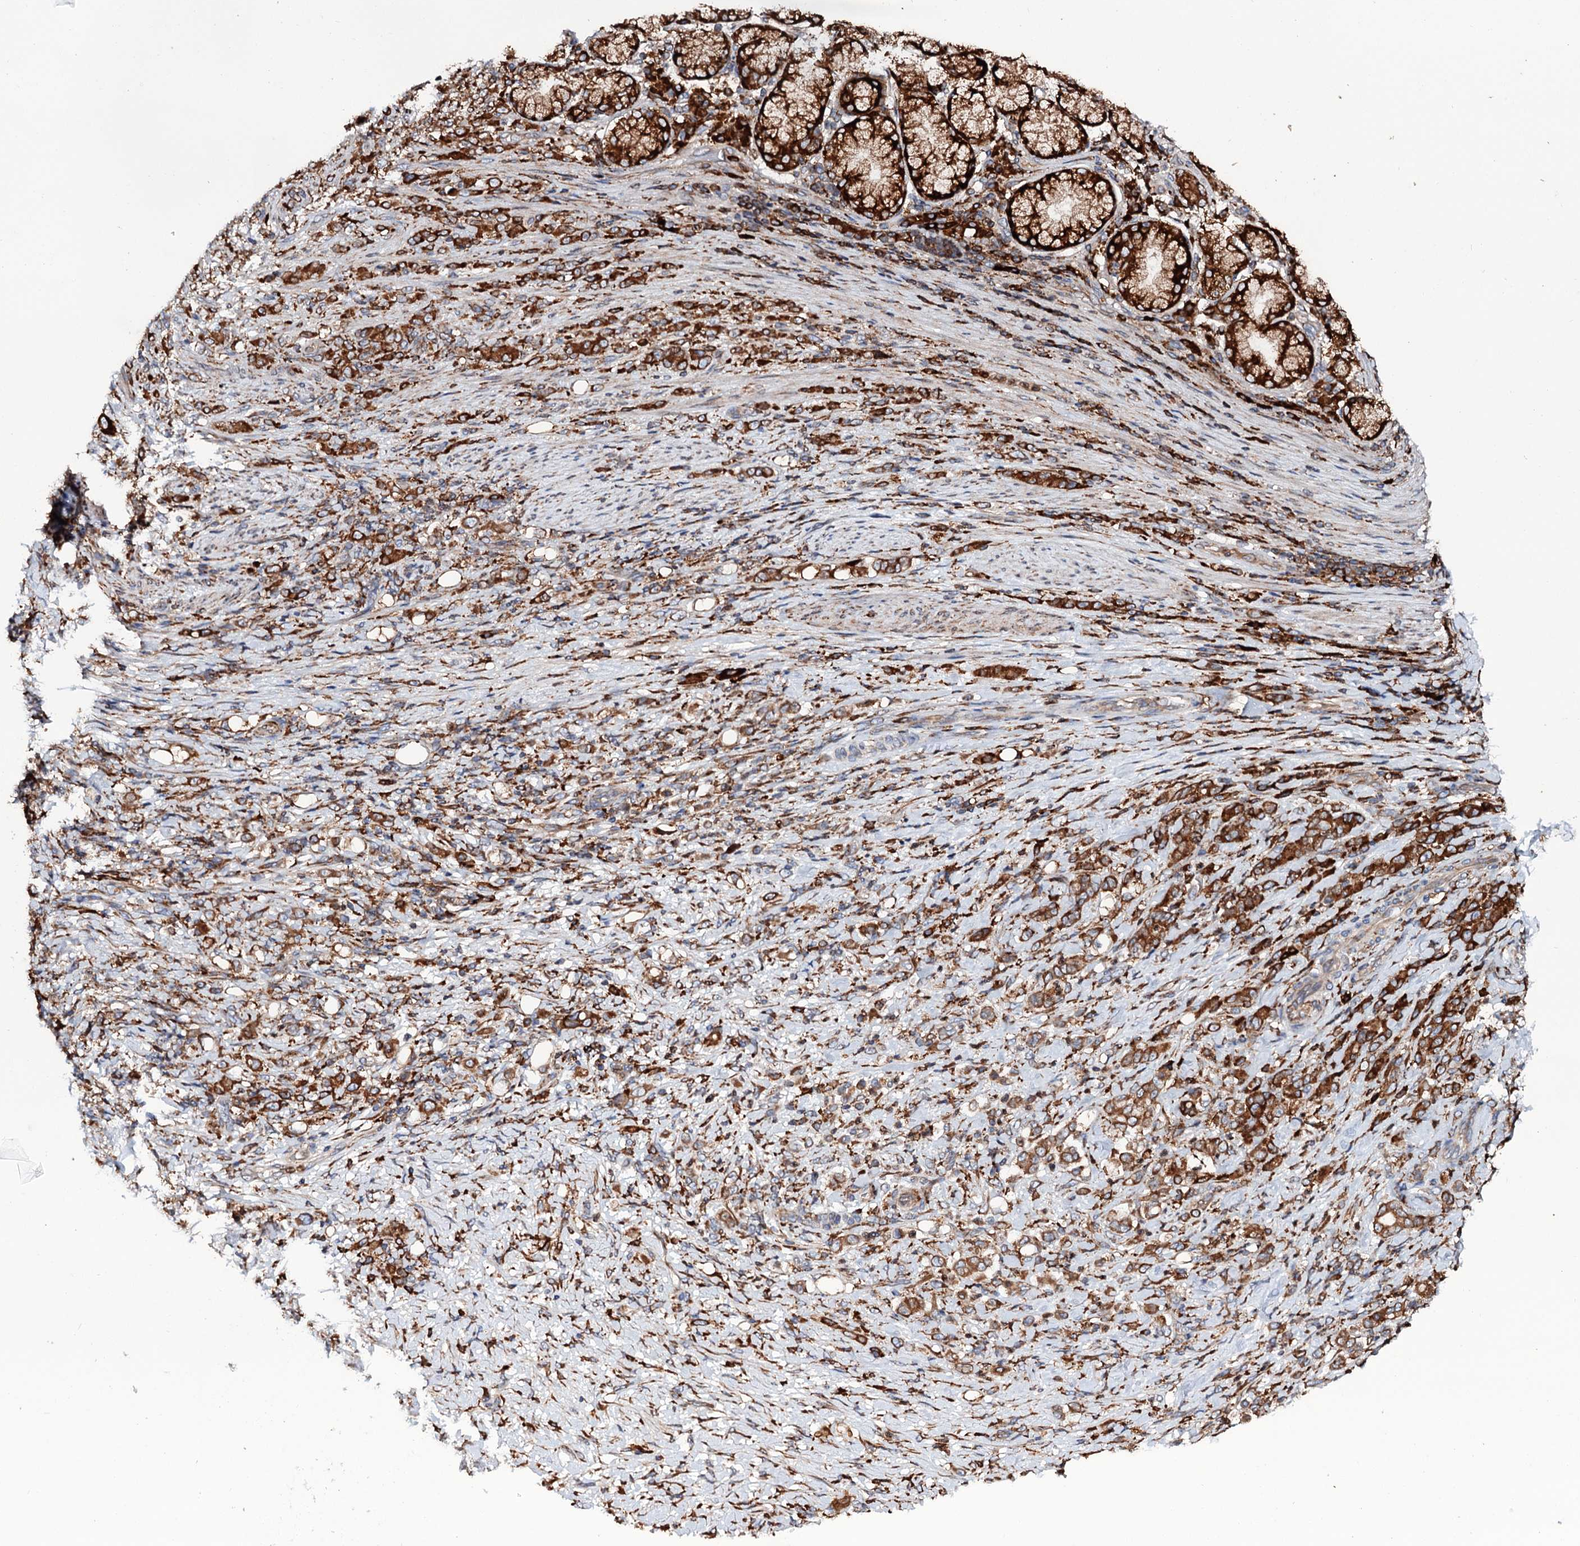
{"staining": {"intensity": "strong", "quantity": ">75%", "location": "cytoplasmic/membranous"}, "tissue": "stomach cancer", "cell_type": "Tumor cells", "image_type": "cancer", "snomed": [{"axis": "morphology", "description": "Adenocarcinoma, NOS"}, {"axis": "topography", "description": "Stomach"}], "caption": "About >75% of tumor cells in adenocarcinoma (stomach) exhibit strong cytoplasmic/membranous protein positivity as visualized by brown immunohistochemical staining.", "gene": "ERP29", "patient": {"sex": "female", "age": 79}}